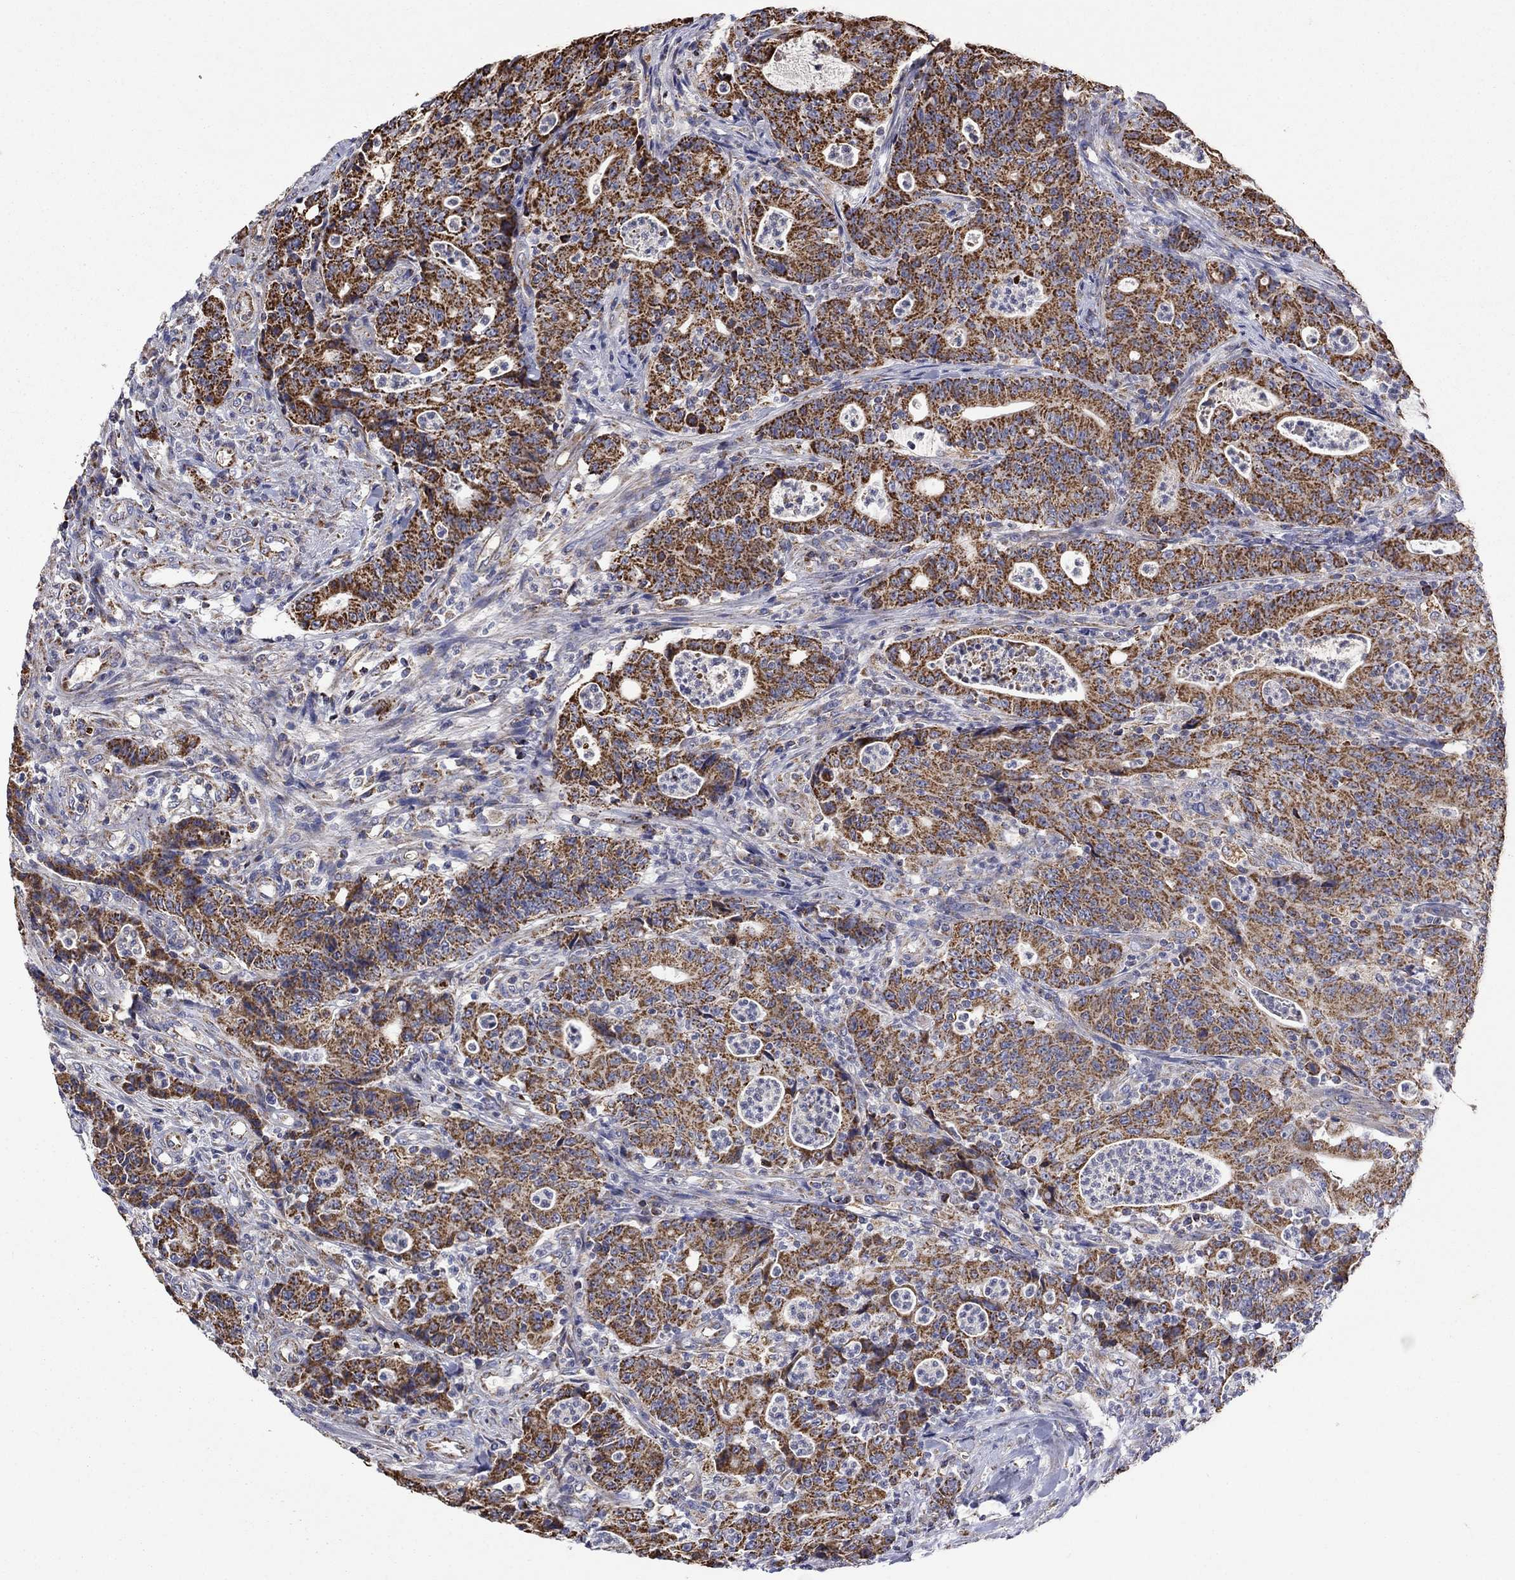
{"staining": {"intensity": "strong", "quantity": ">75%", "location": "cytoplasmic/membranous"}, "tissue": "colorectal cancer", "cell_type": "Tumor cells", "image_type": "cancer", "snomed": [{"axis": "morphology", "description": "Adenocarcinoma, NOS"}, {"axis": "topography", "description": "Colon"}], "caption": "A brown stain shows strong cytoplasmic/membranous staining of a protein in colorectal adenocarcinoma tumor cells.", "gene": "HPS5", "patient": {"sex": "male", "age": 70}}